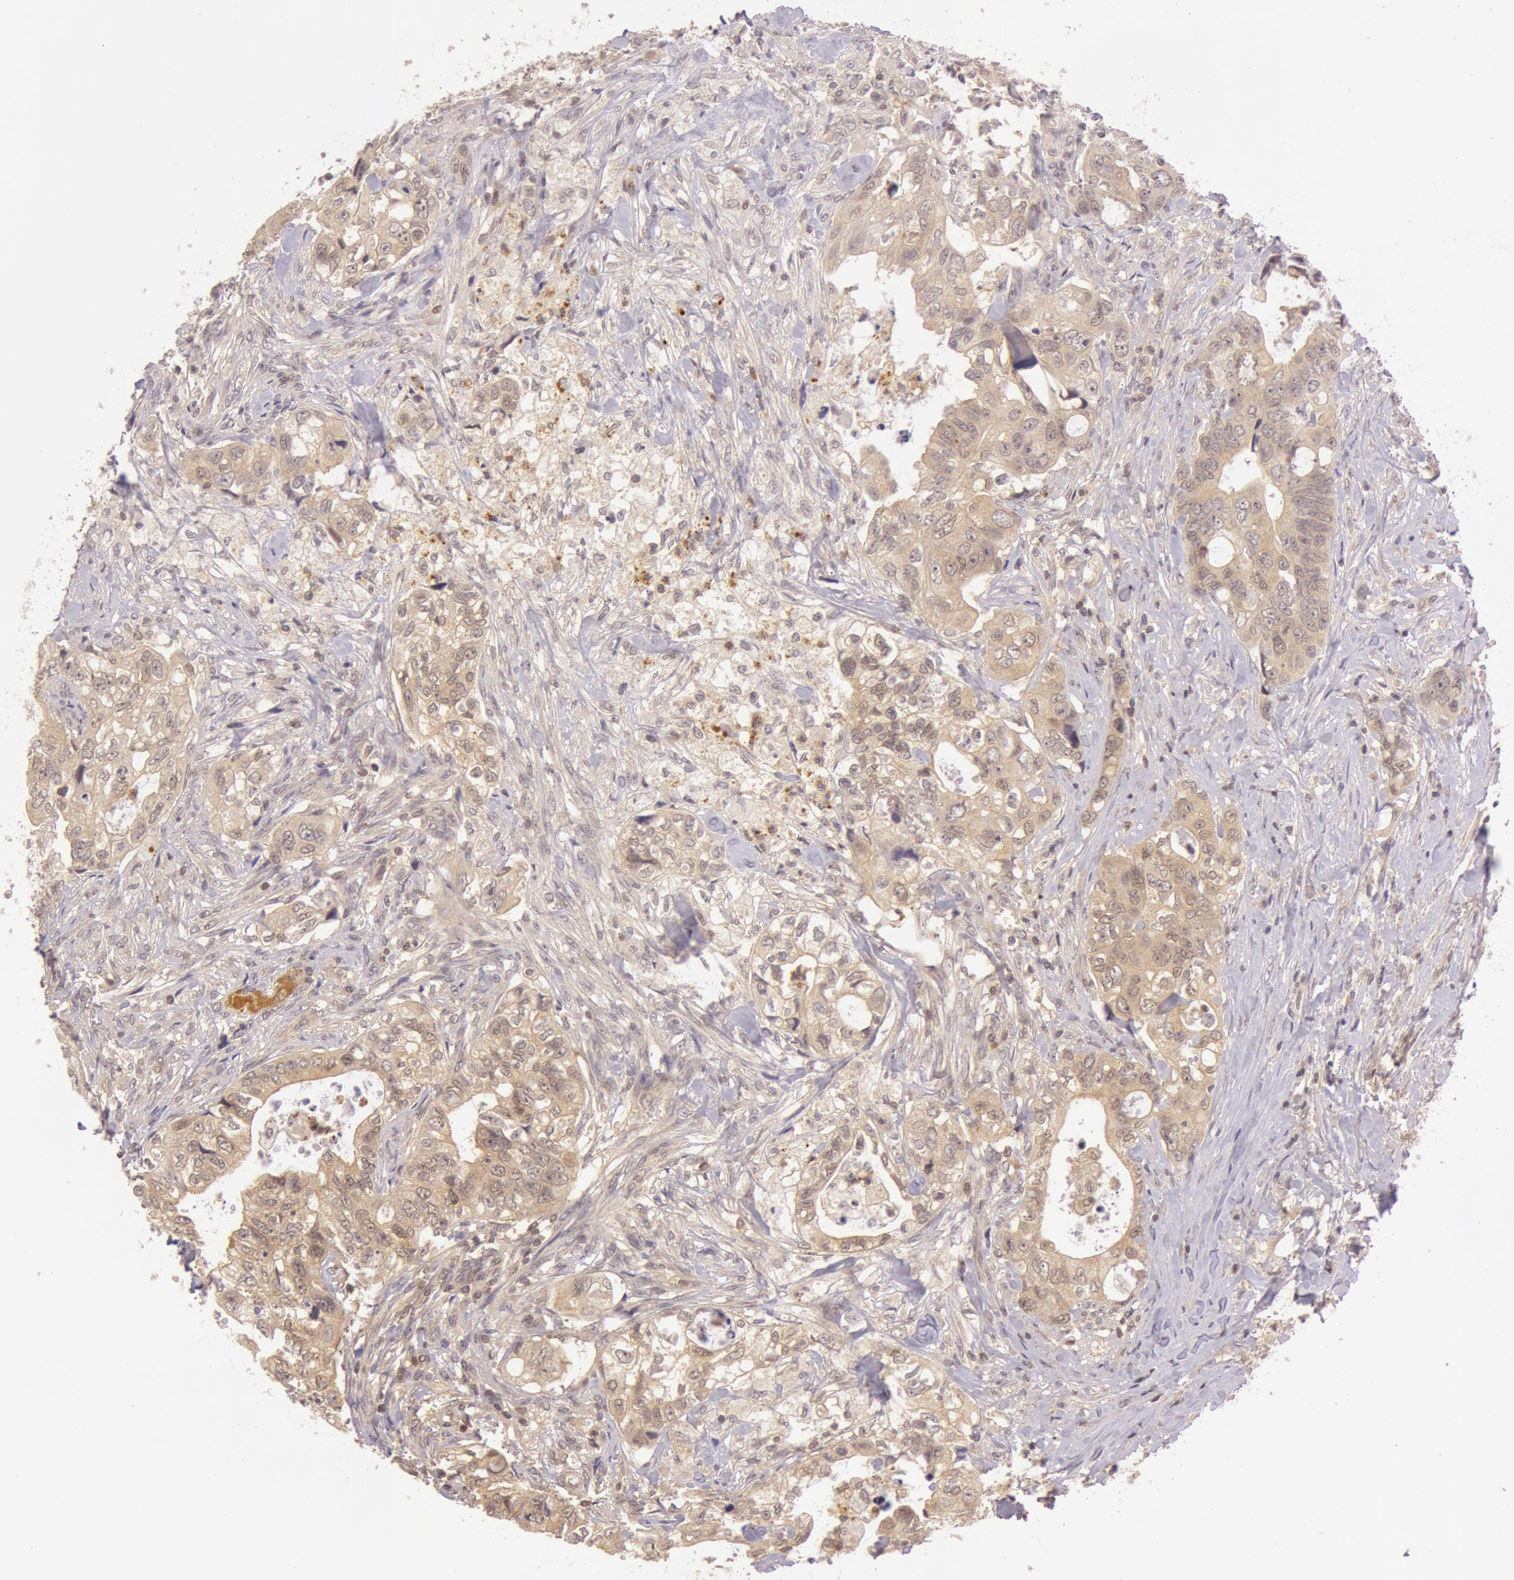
{"staining": {"intensity": "moderate", "quantity": ">75%", "location": "cytoplasmic/membranous"}, "tissue": "colorectal cancer", "cell_type": "Tumor cells", "image_type": "cancer", "snomed": [{"axis": "morphology", "description": "Adenocarcinoma, NOS"}, {"axis": "topography", "description": "Rectum"}], "caption": "DAB immunohistochemical staining of colorectal cancer demonstrates moderate cytoplasmic/membranous protein staining in approximately >75% of tumor cells.", "gene": "ATG2B", "patient": {"sex": "female", "age": 57}}